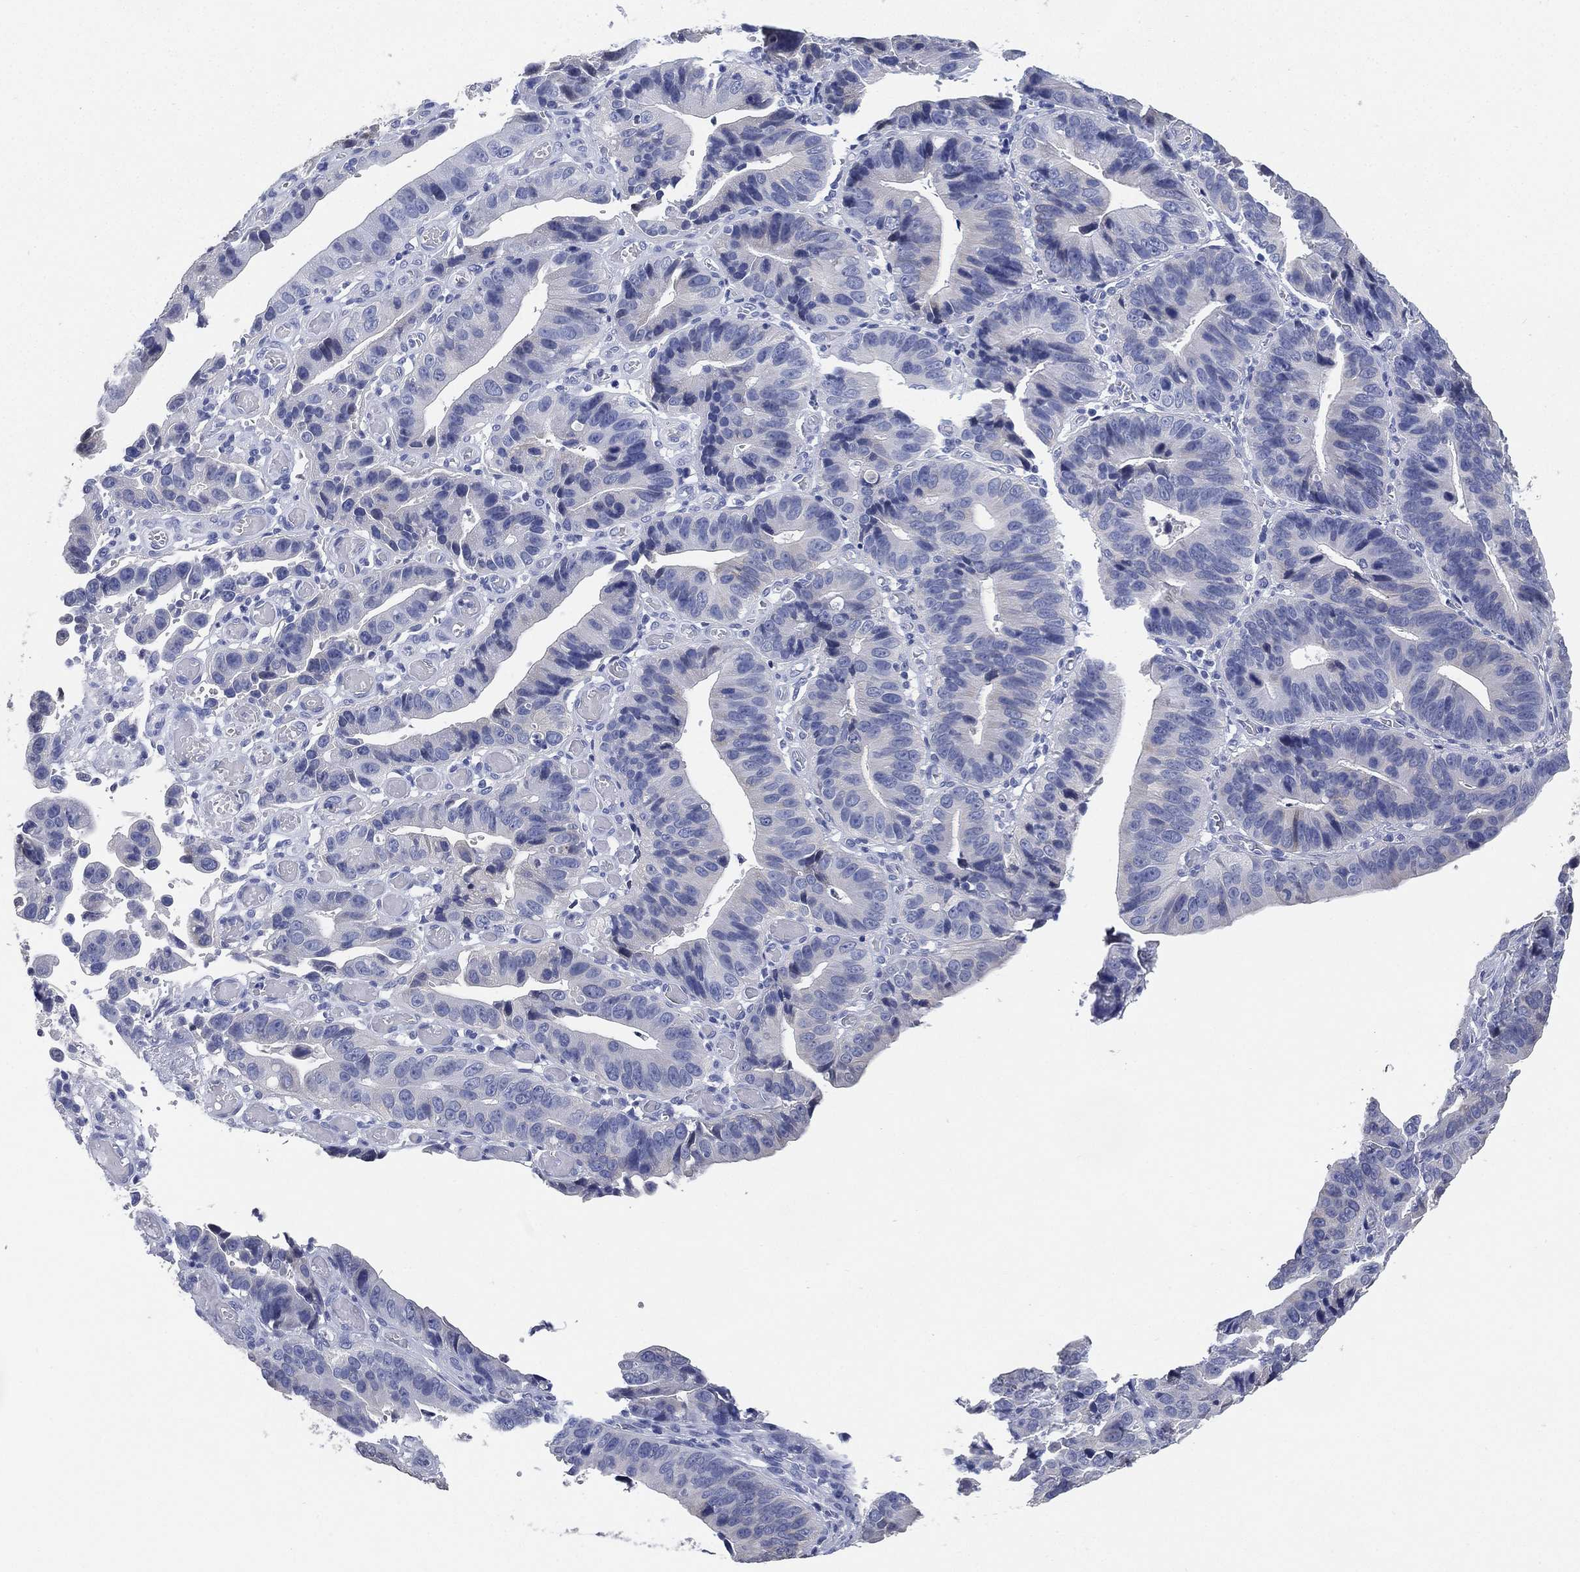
{"staining": {"intensity": "negative", "quantity": "none", "location": "none"}, "tissue": "stomach cancer", "cell_type": "Tumor cells", "image_type": "cancer", "snomed": [{"axis": "morphology", "description": "Adenocarcinoma, NOS"}, {"axis": "topography", "description": "Stomach"}], "caption": "The IHC histopathology image has no significant expression in tumor cells of adenocarcinoma (stomach) tissue.", "gene": "IYD", "patient": {"sex": "male", "age": 84}}